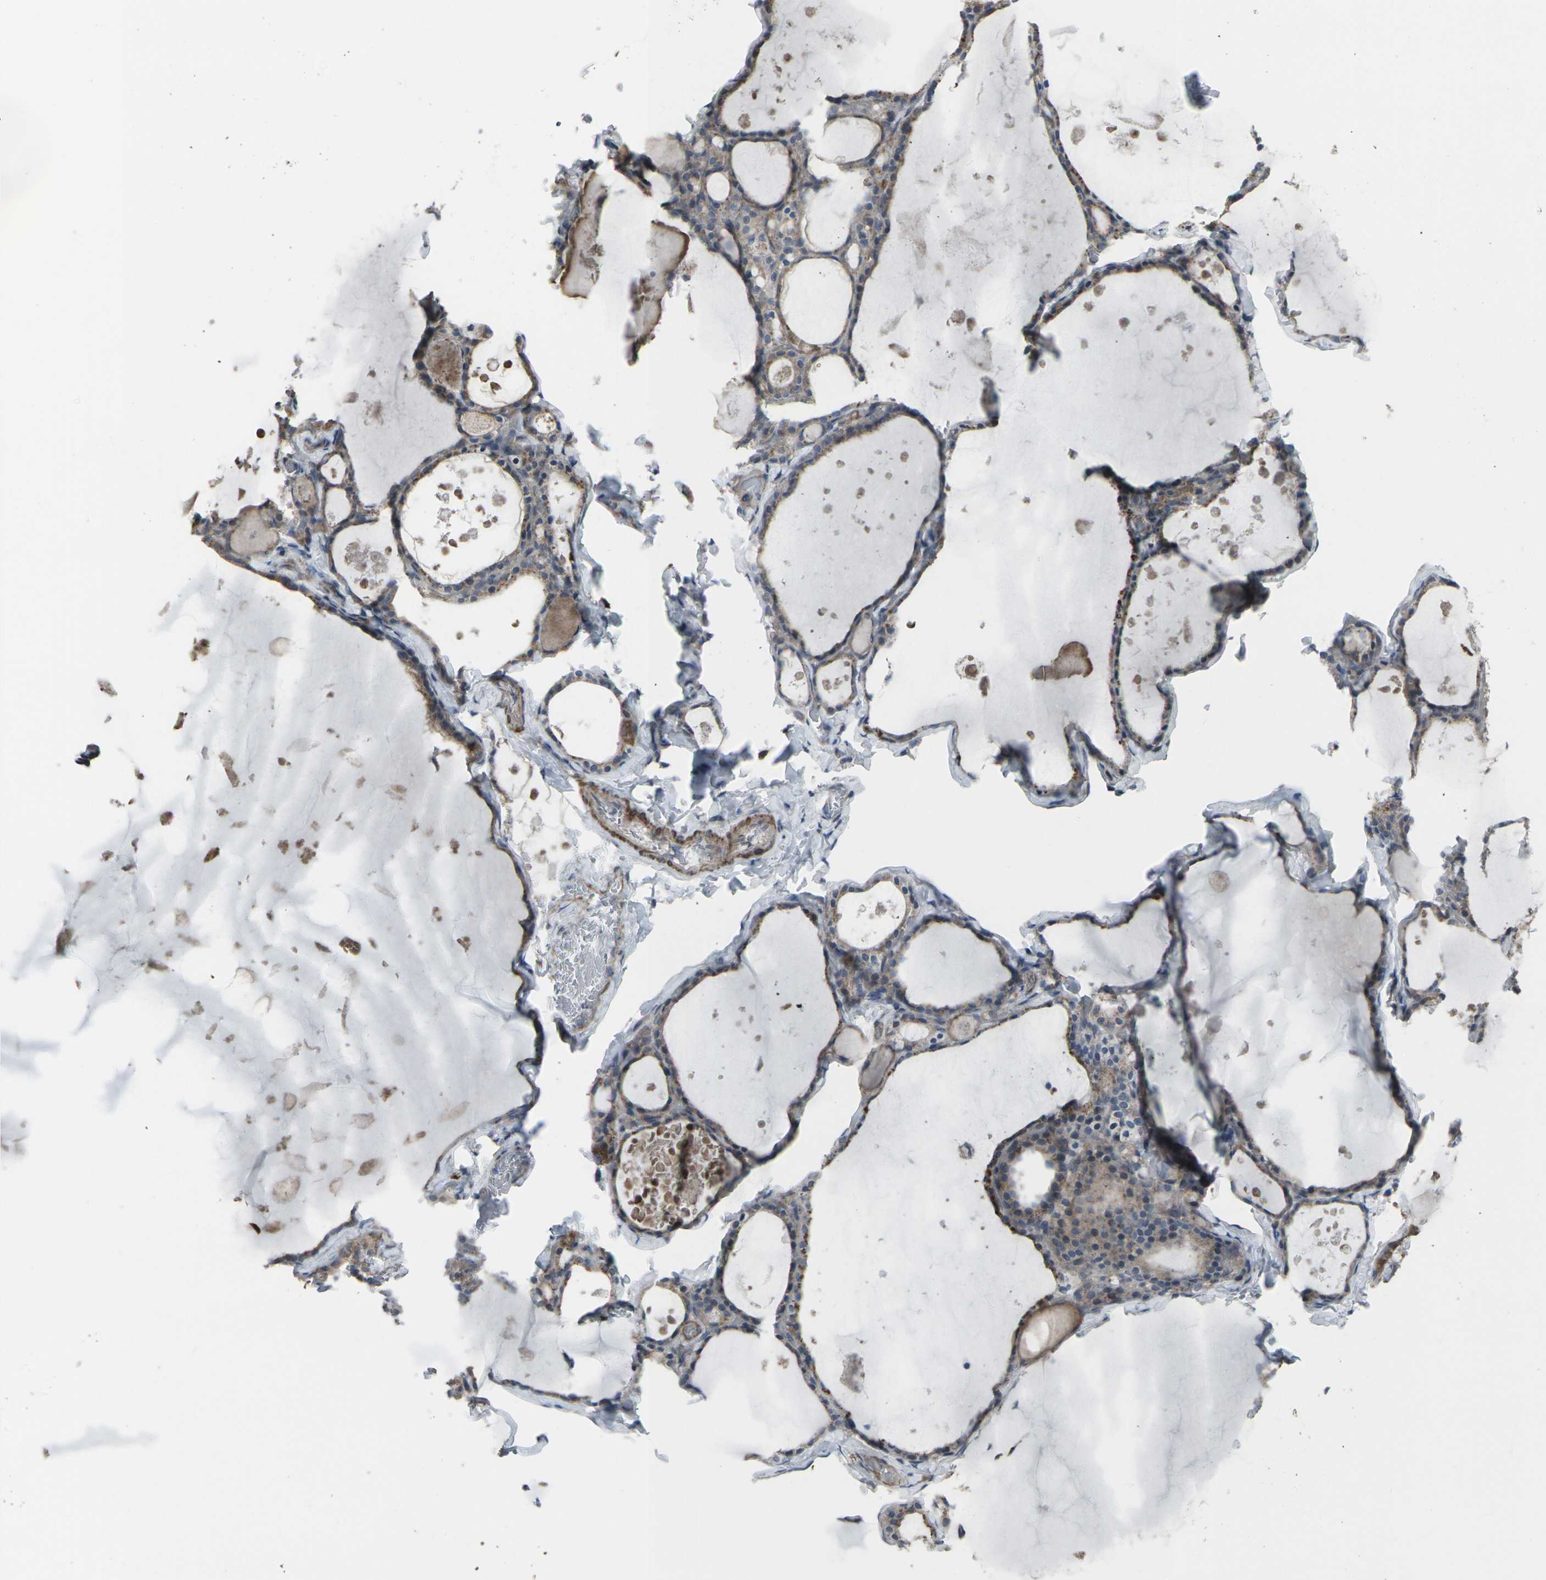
{"staining": {"intensity": "weak", "quantity": ">75%", "location": "cytoplasmic/membranous"}, "tissue": "thyroid gland", "cell_type": "Glandular cells", "image_type": "normal", "snomed": [{"axis": "morphology", "description": "Normal tissue, NOS"}, {"axis": "topography", "description": "Thyroid gland"}], "caption": "This histopathology image reveals immunohistochemistry staining of benign human thyroid gland, with low weak cytoplasmic/membranous expression in approximately >75% of glandular cells.", "gene": "CCR10", "patient": {"sex": "male", "age": 56}}